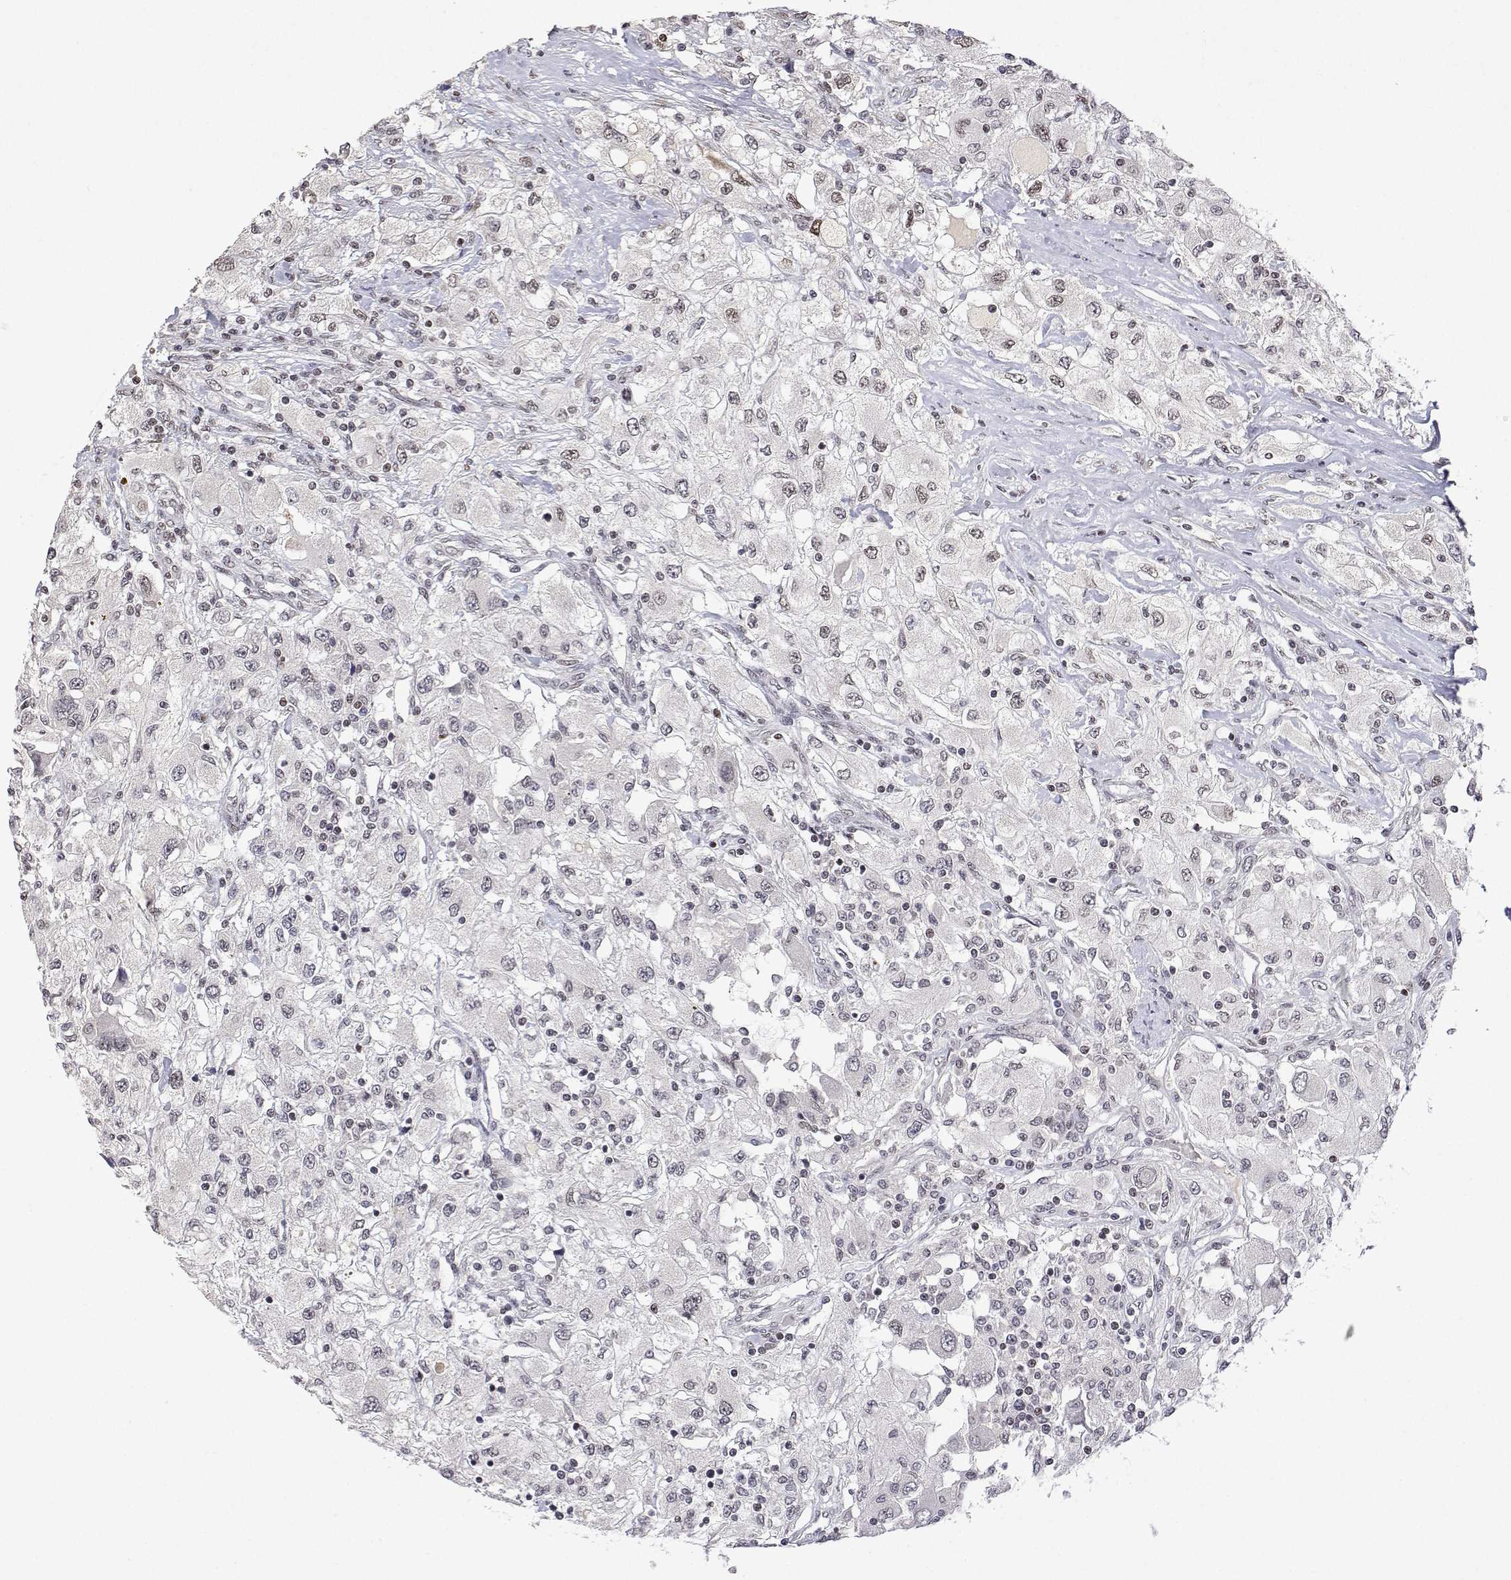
{"staining": {"intensity": "weak", "quantity": "<25%", "location": "nuclear"}, "tissue": "renal cancer", "cell_type": "Tumor cells", "image_type": "cancer", "snomed": [{"axis": "morphology", "description": "Adenocarcinoma, NOS"}, {"axis": "topography", "description": "Kidney"}], "caption": "IHC micrograph of neoplastic tissue: renal cancer stained with DAB demonstrates no significant protein staining in tumor cells.", "gene": "XPC", "patient": {"sex": "female", "age": 67}}